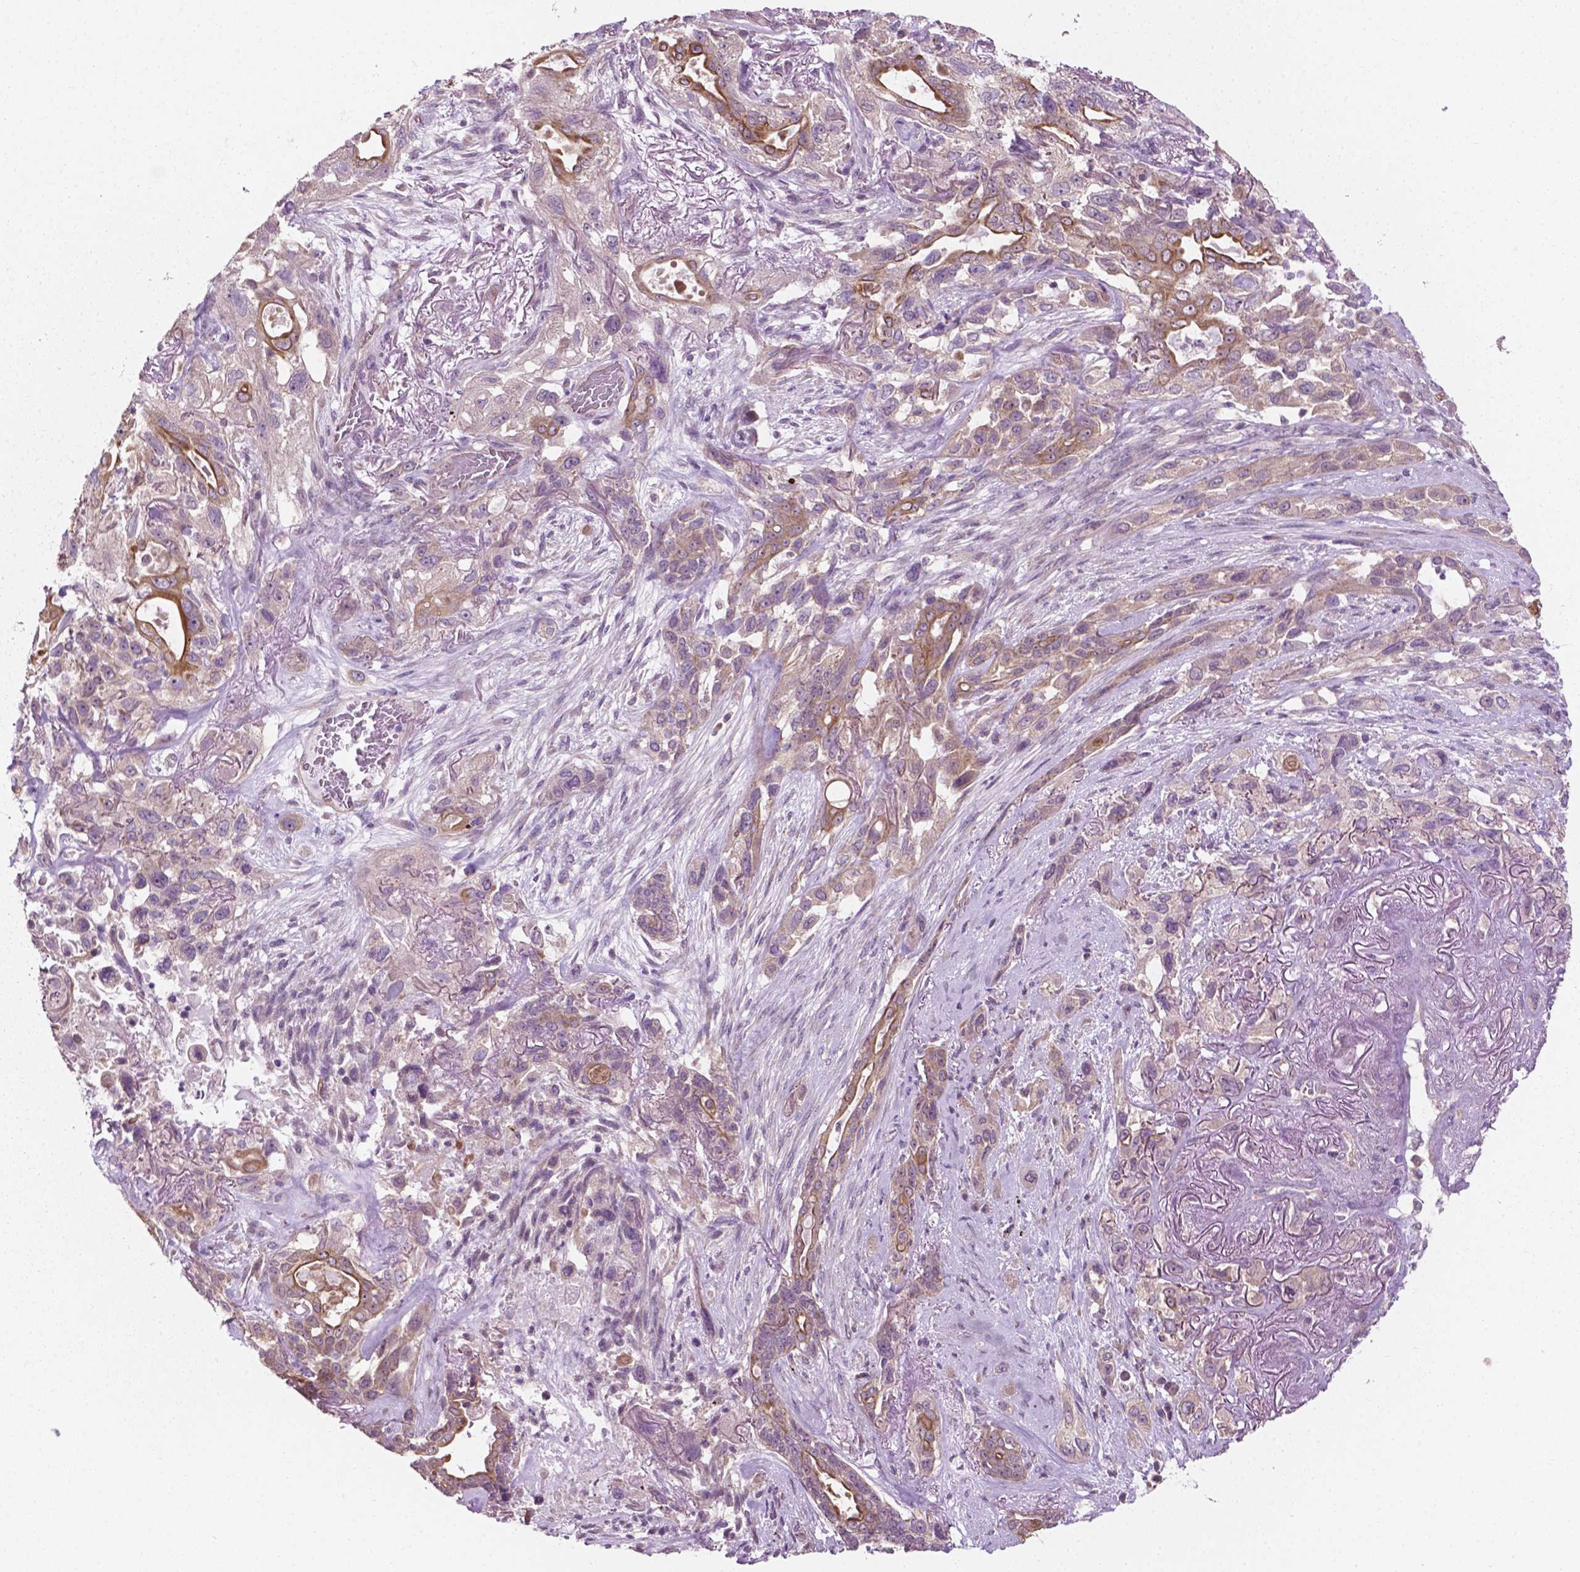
{"staining": {"intensity": "moderate", "quantity": "<25%", "location": "cytoplasmic/membranous"}, "tissue": "lung cancer", "cell_type": "Tumor cells", "image_type": "cancer", "snomed": [{"axis": "morphology", "description": "Squamous cell carcinoma, NOS"}, {"axis": "topography", "description": "Lung"}], "caption": "A high-resolution histopathology image shows immunohistochemistry staining of lung squamous cell carcinoma, which shows moderate cytoplasmic/membranous staining in approximately <25% of tumor cells.", "gene": "MZT1", "patient": {"sex": "female", "age": 70}}